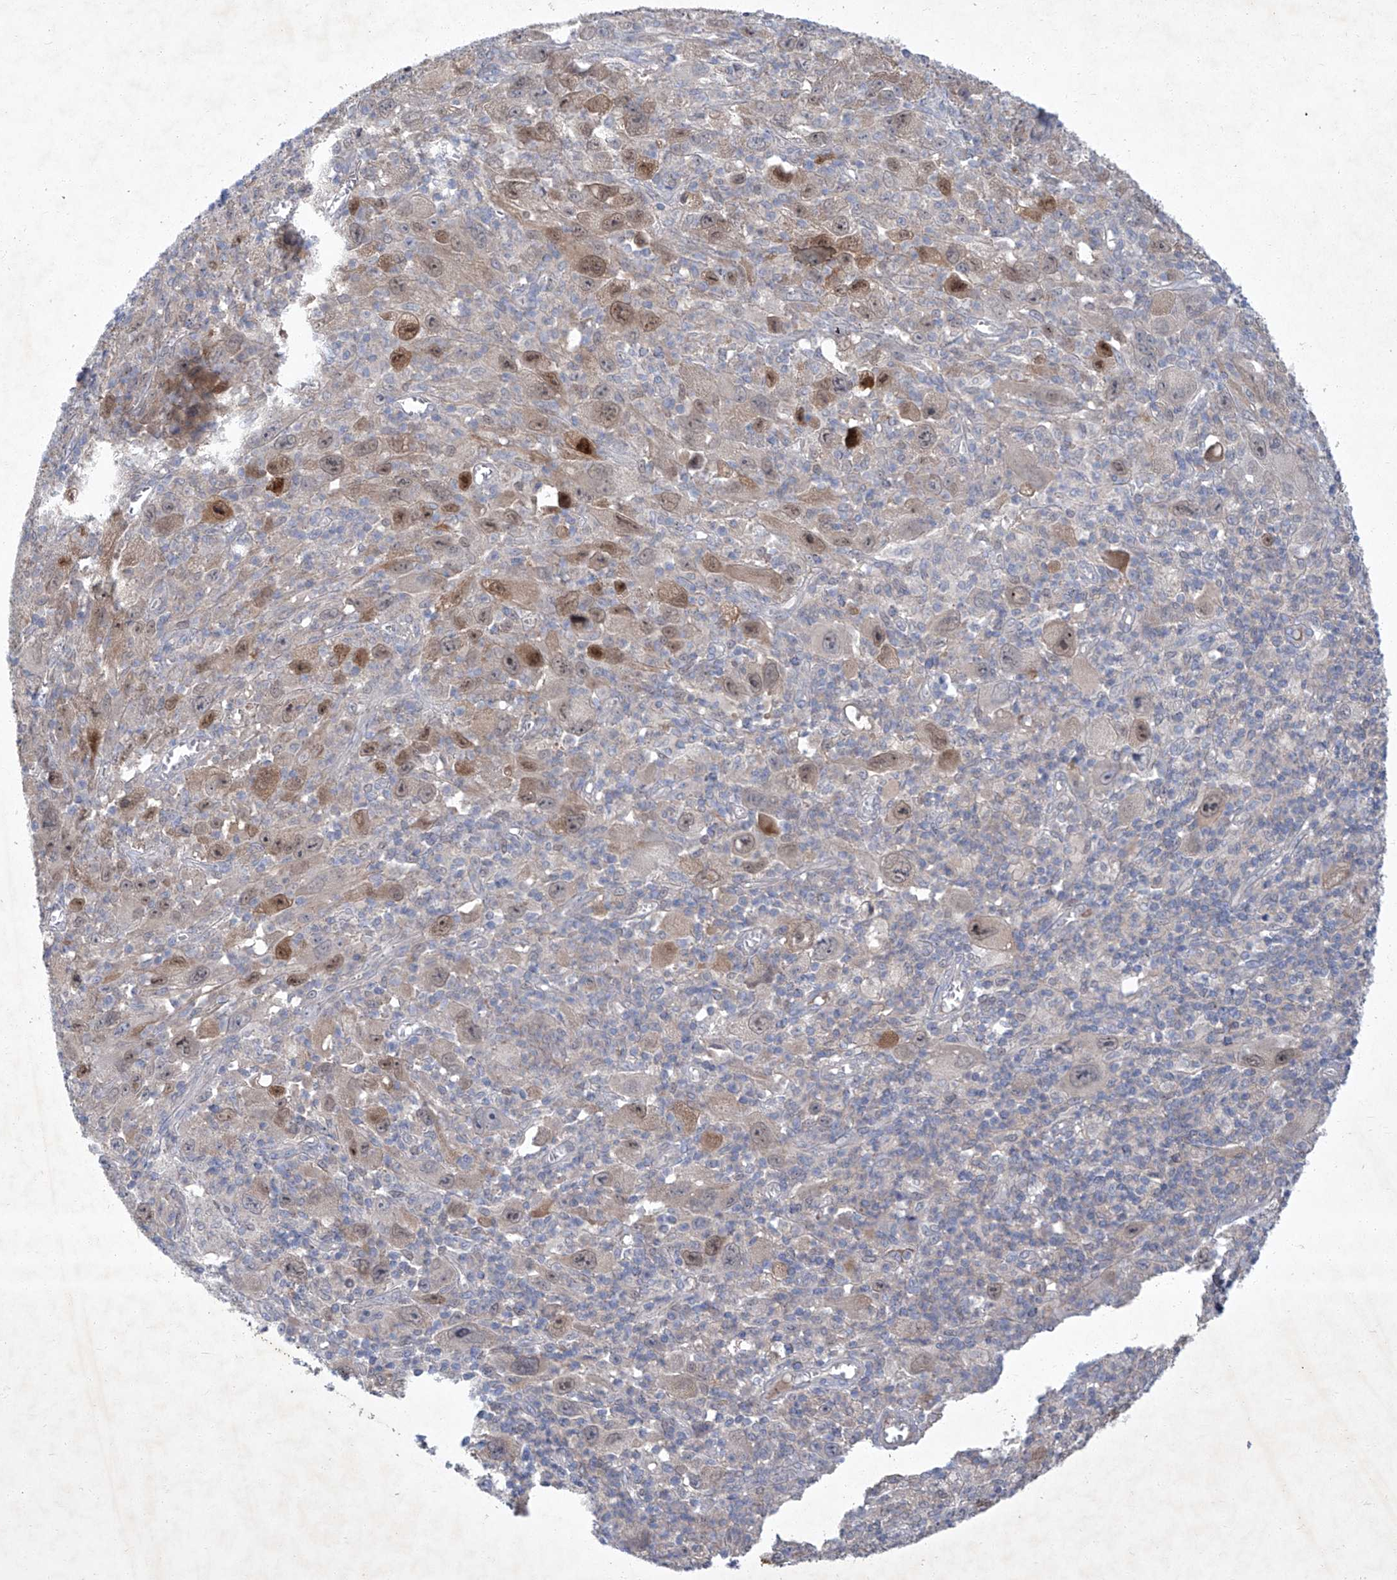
{"staining": {"intensity": "moderate", "quantity": "<25%", "location": "nuclear"}, "tissue": "melanoma", "cell_type": "Tumor cells", "image_type": "cancer", "snomed": [{"axis": "morphology", "description": "Malignant melanoma, Metastatic site"}, {"axis": "topography", "description": "Skin"}], "caption": "Brown immunohistochemical staining in human melanoma demonstrates moderate nuclear positivity in about <25% of tumor cells.", "gene": "SBK2", "patient": {"sex": "female", "age": 56}}